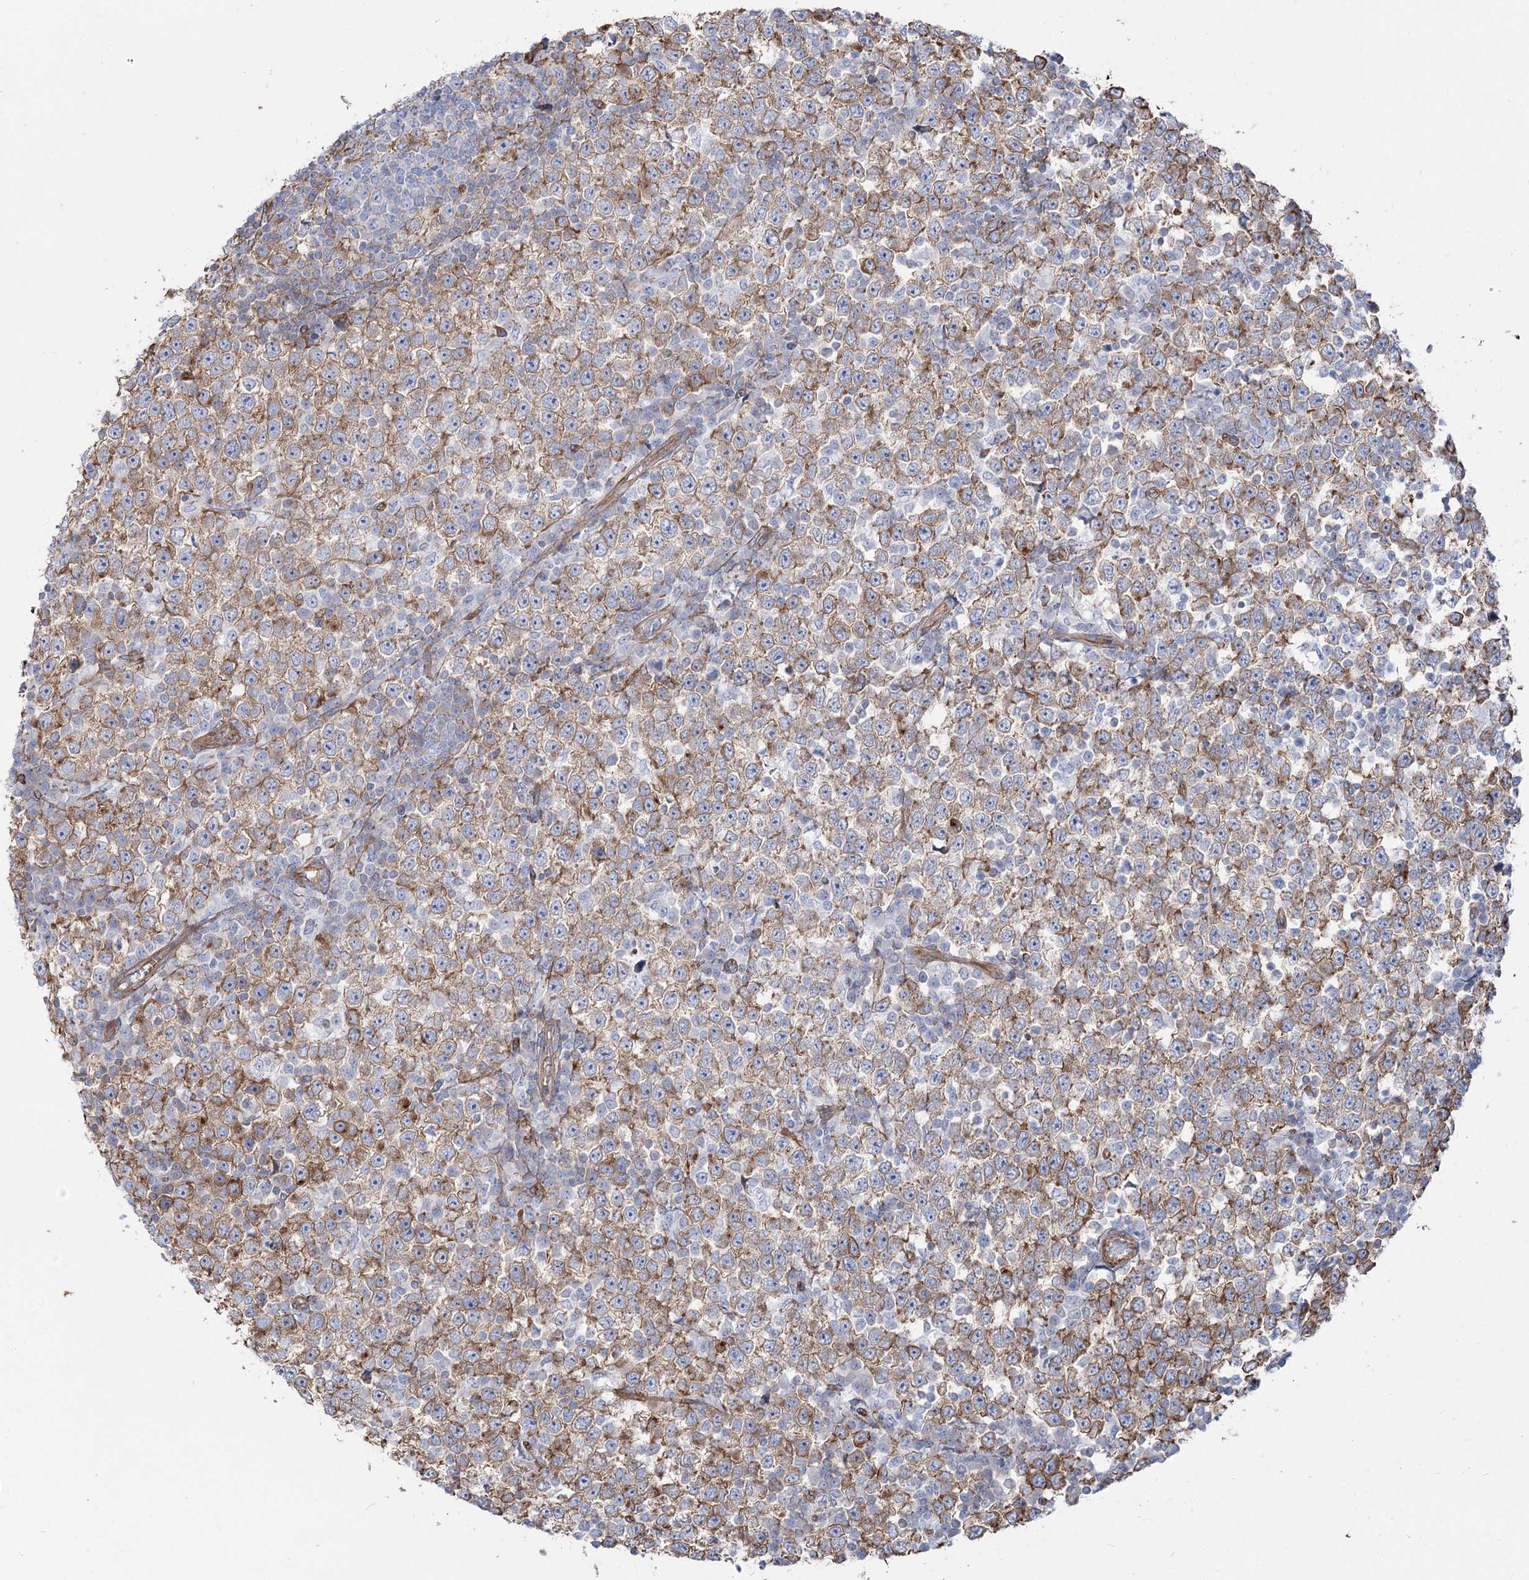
{"staining": {"intensity": "moderate", "quantity": ">75%", "location": "cytoplasmic/membranous"}, "tissue": "testis cancer", "cell_type": "Tumor cells", "image_type": "cancer", "snomed": [{"axis": "morphology", "description": "Seminoma, NOS"}, {"axis": "topography", "description": "Testis"}], "caption": "Immunohistochemistry of human testis cancer displays medium levels of moderate cytoplasmic/membranous expression in approximately >75% of tumor cells.", "gene": "PLEKHA5", "patient": {"sex": "male", "age": 65}}